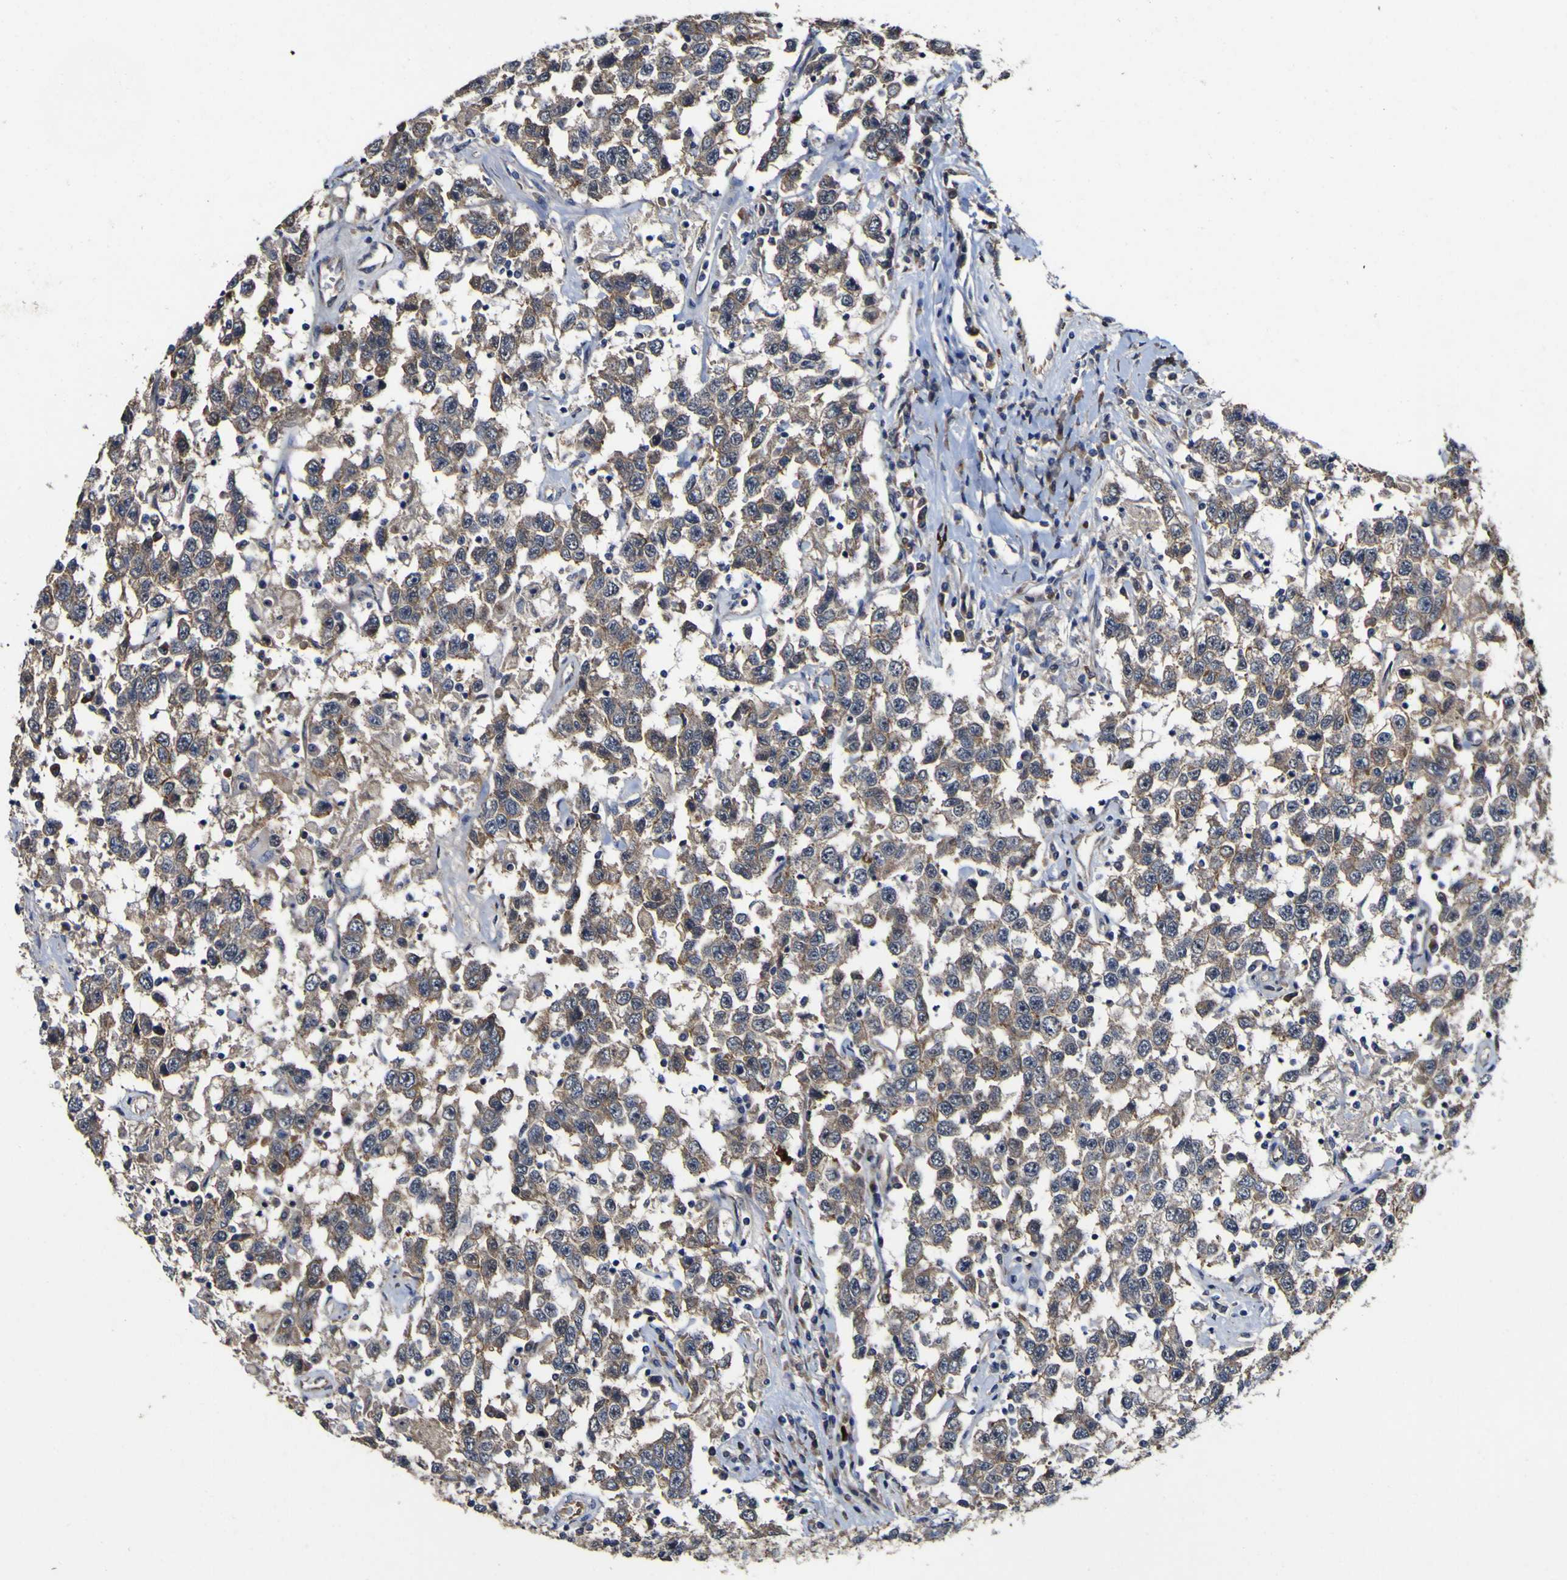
{"staining": {"intensity": "moderate", "quantity": ">75%", "location": "cytoplasmic/membranous"}, "tissue": "testis cancer", "cell_type": "Tumor cells", "image_type": "cancer", "snomed": [{"axis": "morphology", "description": "Seminoma, NOS"}, {"axis": "topography", "description": "Testis"}], "caption": "Protein analysis of testis seminoma tissue reveals moderate cytoplasmic/membranous positivity in about >75% of tumor cells. The staining is performed using DAB (3,3'-diaminobenzidine) brown chromogen to label protein expression. The nuclei are counter-stained blue using hematoxylin.", "gene": "CCL2", "patient": {"sex": "male", "age": 41}}